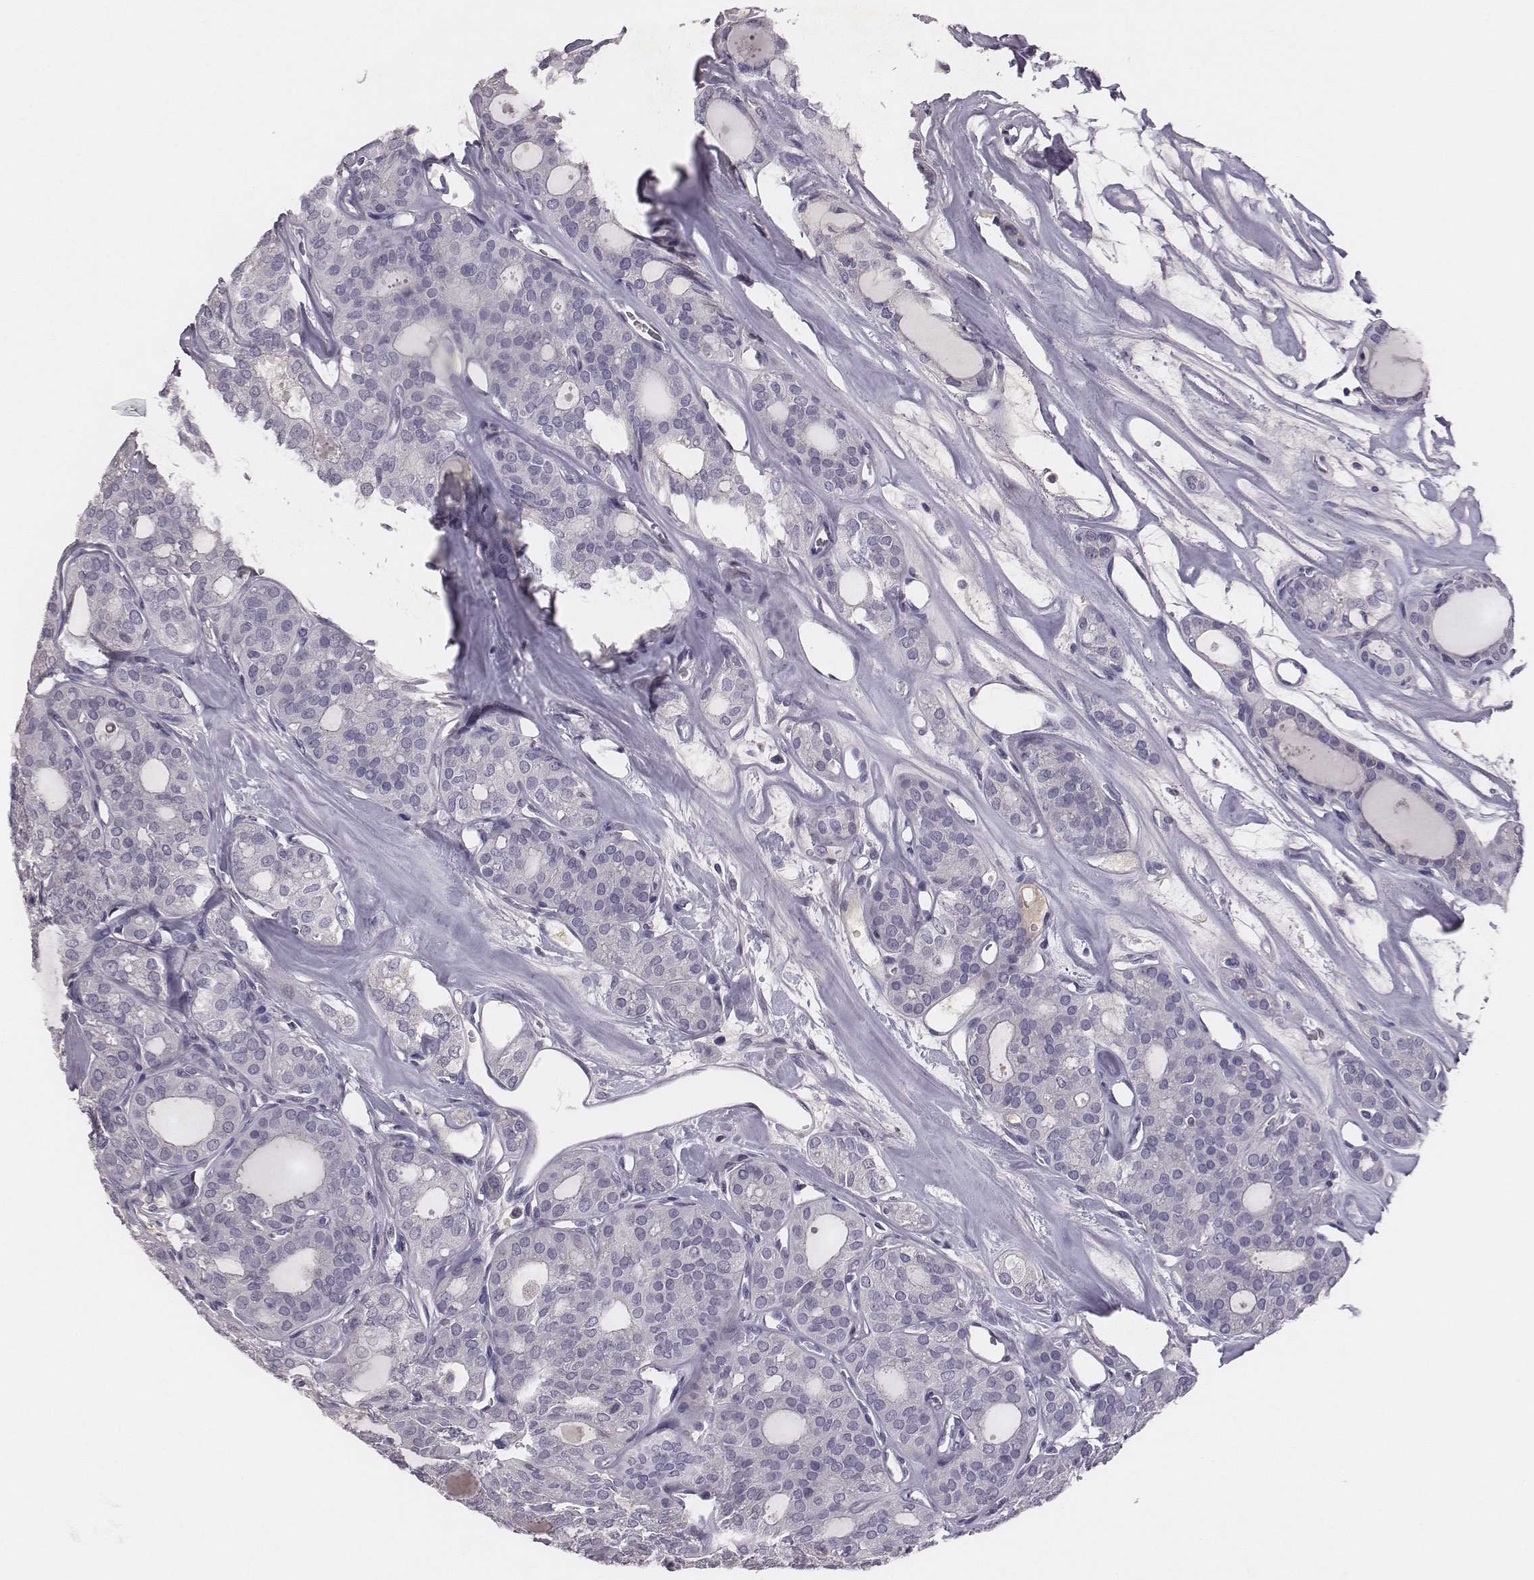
{"staining": {"intensity": "negative", "quantity": "none", "location": "none"}, "tissue": "thyroid cancer", "cell_type": "Tumor cells", "image_type": "cancer", "snomed": [{"axis": "morphology", "description": "Follicular adenoma carcinoma, NOS"}, {"axis": "topography", "description": "Thyroid gland"}], "caption": "High magnification brightfield microscopy of follicular adenoma carcinoma (thyroid) stained with DAB (brown) and counterstained with hematoxylin (blue): tumor cells show no significant expression. Brightfield microscopy of immunohistochemistry (IHC) stained with DAB (brown) and hematoxylin (blue), captured at high magnification.", "gene": "EN1", "patient": {"sex": "male", "age": 75}}